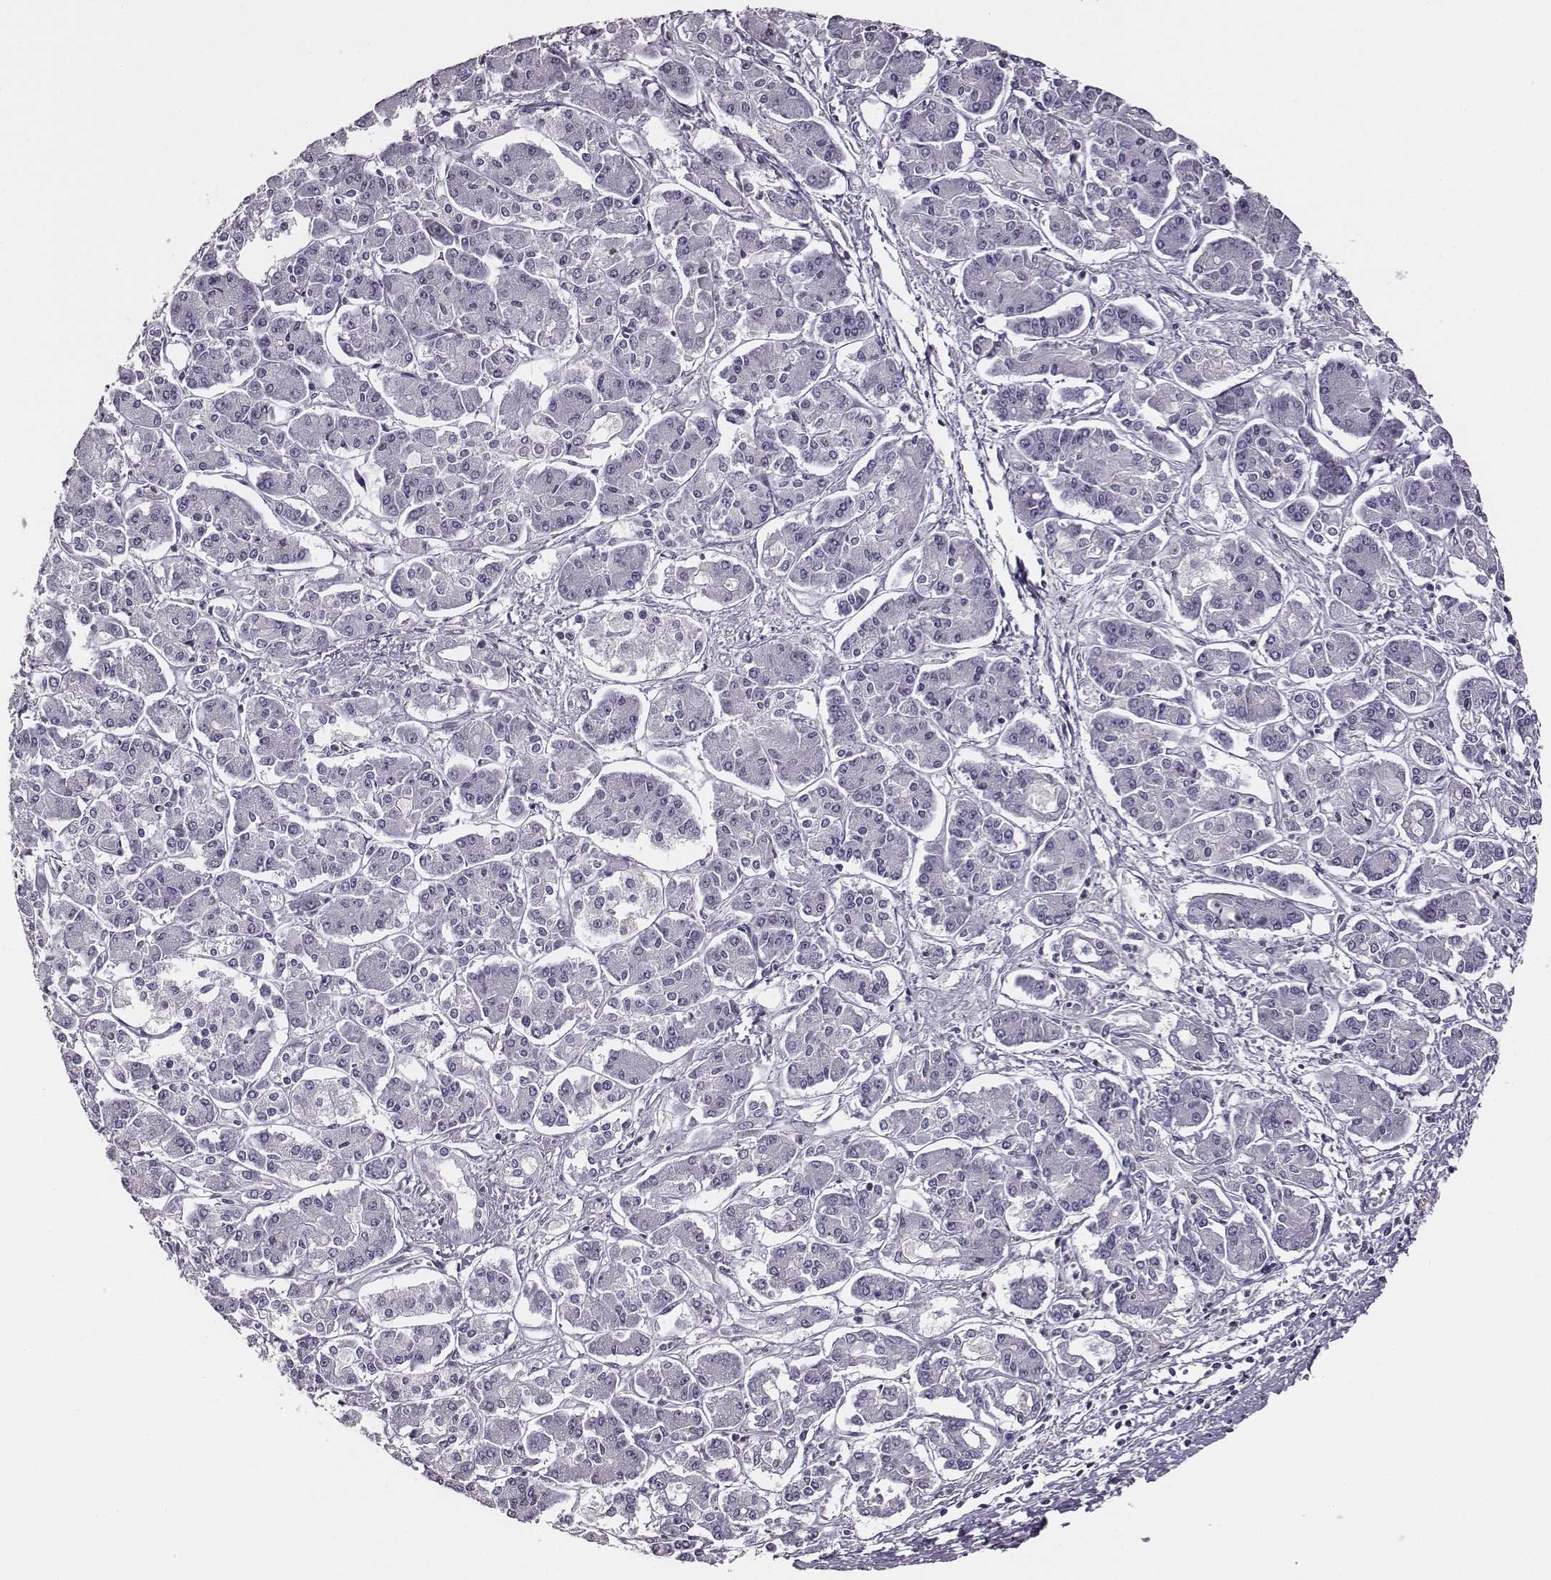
{"staining": {"intensity": "negative", "quantity": "none", "location": "none"}, "tissue": "pancreatic cancer", "cell_type": "Tumor cells", "image_type": "cancer", "snomed": [{"axis": "morphology", "description": "Adenocarcinoma, NOS"}, {"axis": "topography", "description": "Pancreas"}], "caption": "Protein analysis of adenocarcinoma (pancreatic) exhibits no significant staining in tumor cells.", "gene": "ADAM7", "patient": {"sex": "male", "age": 85}}